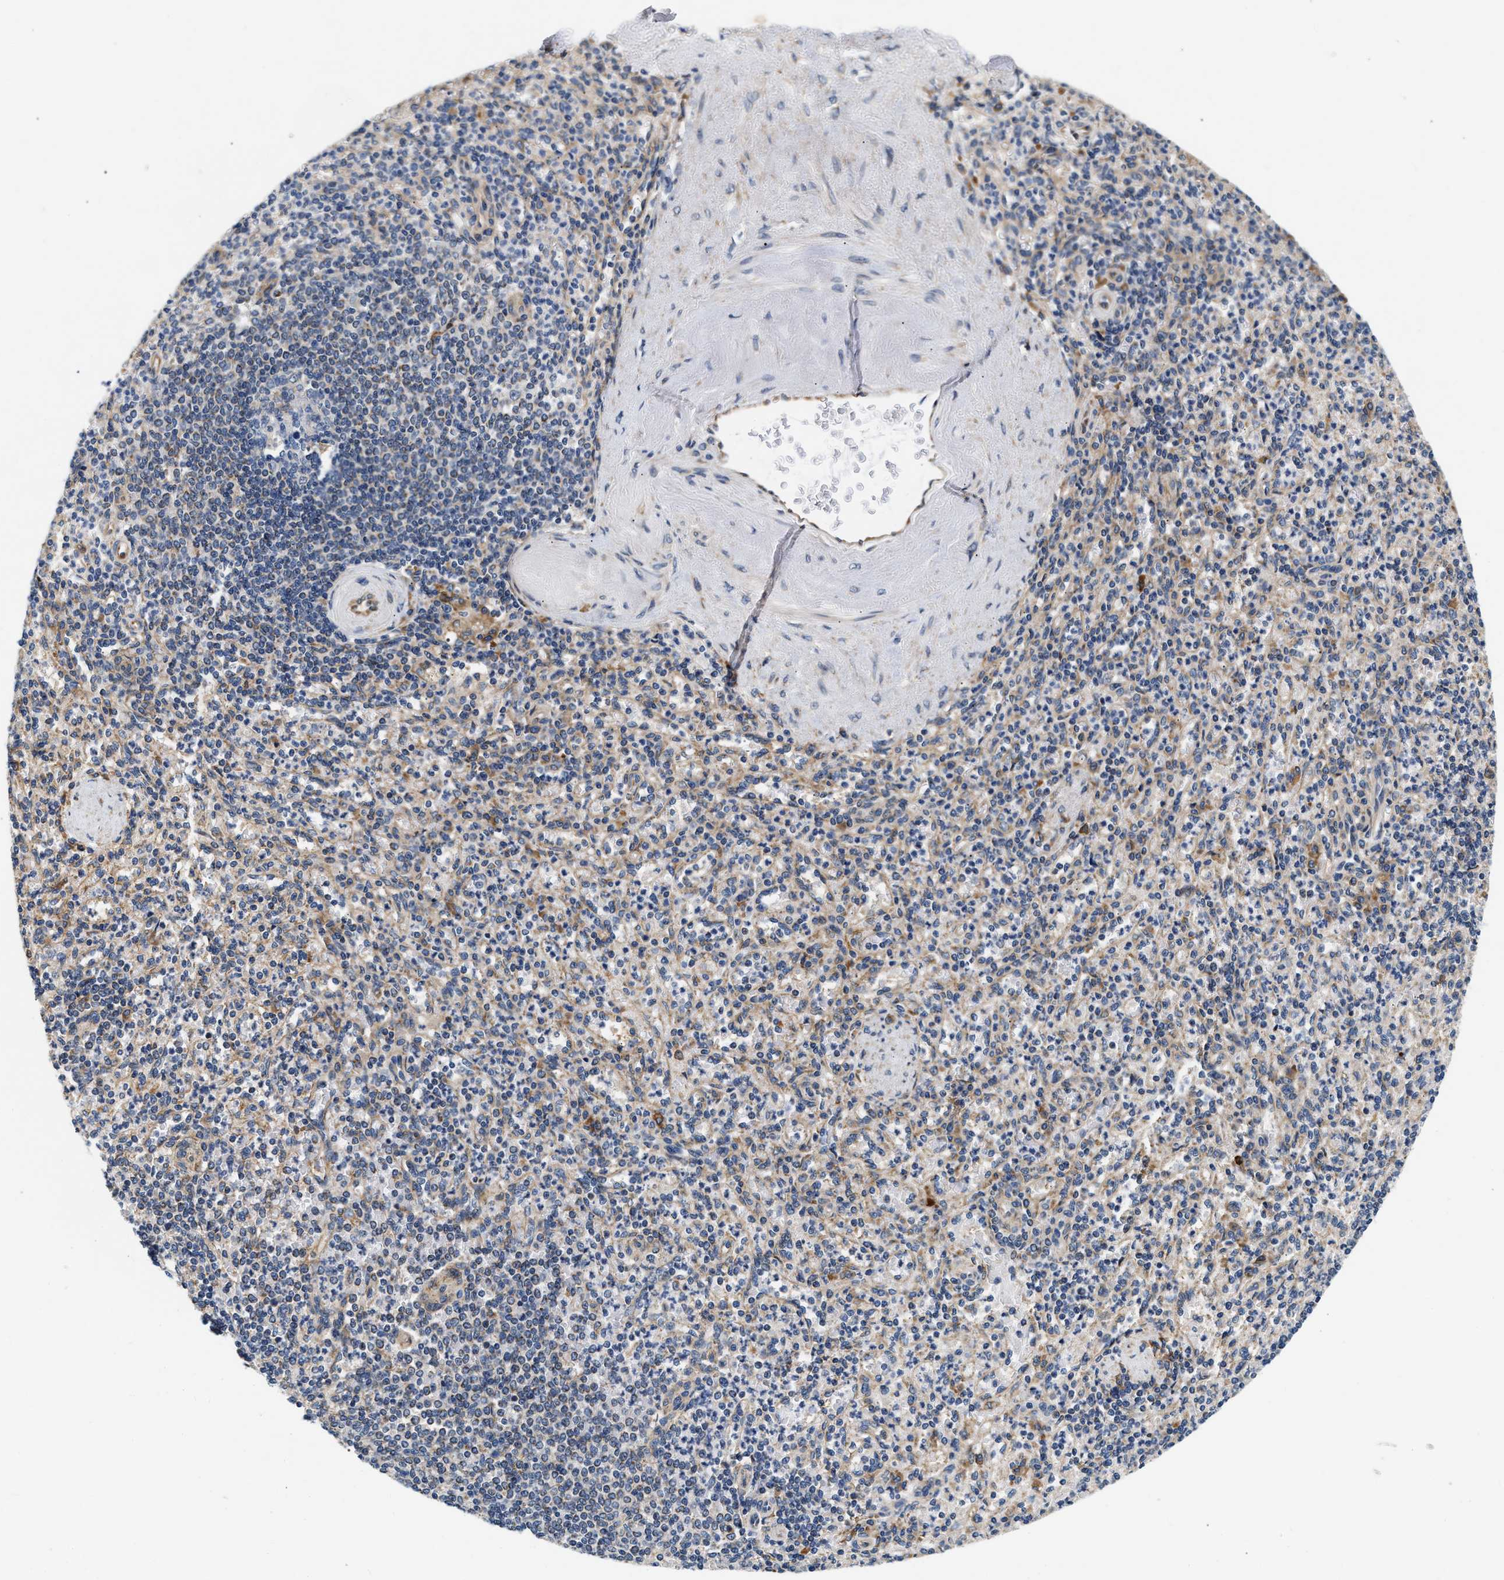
{"staining": {"intensity": "weak", "quantity": "25%-75%", "location": "cytoplasmic/membranous"}, "tissue": "spleen", "cell_type": "Cells in red pulp", "image_type": "normal", "snomed": [{"axis": "morphology", "description": "Normal tissue, NOS"}, {"axis": "topography", "description": "Spleen"}], "caption": "Immunohistochemical staining of unremarkable spleen reveals weak cytoplasmic/membranous protein expression in about 25%-75% of cells in red pulp.", "gene": "IFT74", "patient": {"sex": "female", "age": 74}}